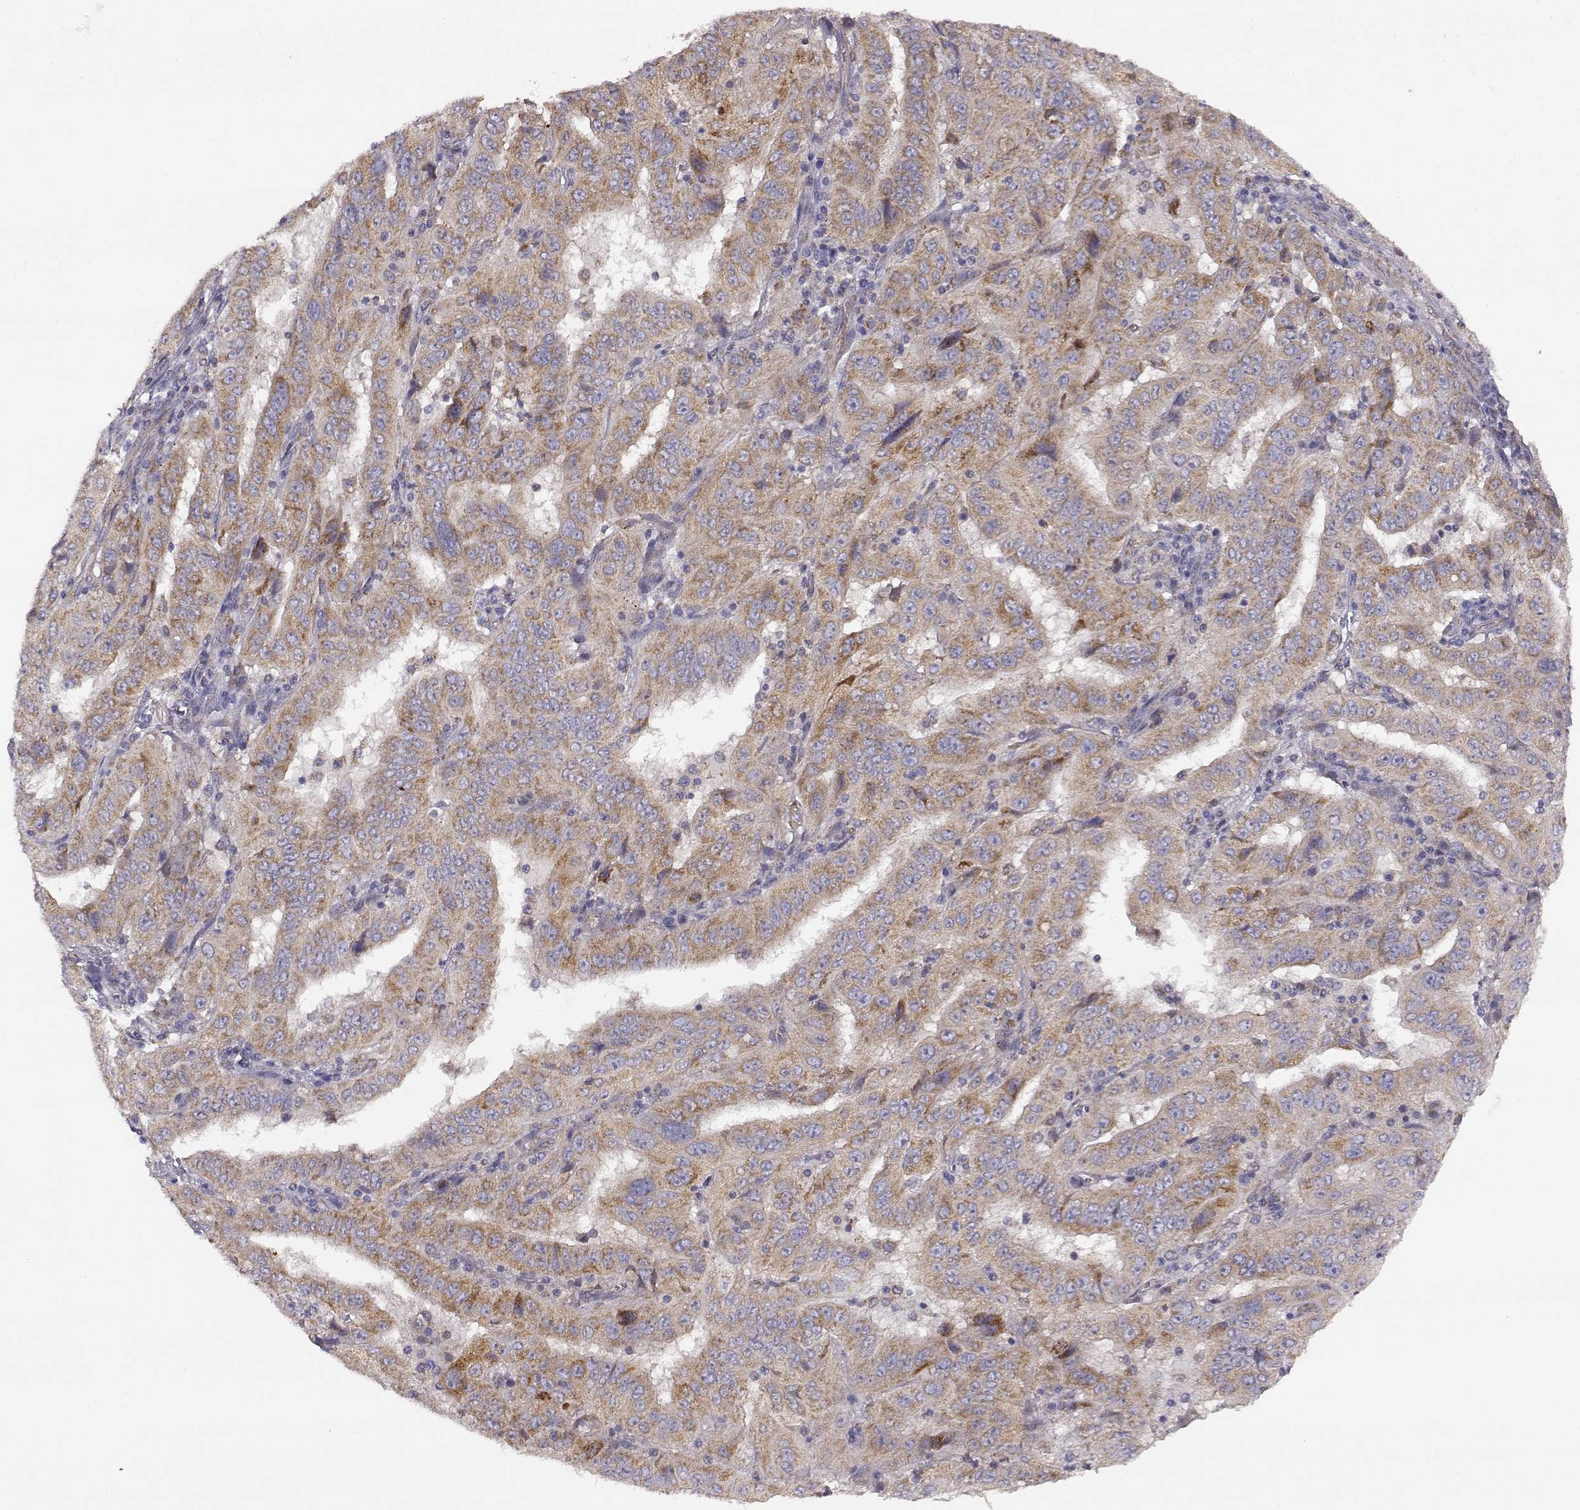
{"staining": {"intensity": "moderate", "quantity": "25%-75%", "location": "cytoplasmic/membranous"}, "tissue": "pancreatic cancer", "cell_type": "Tumor cells", "image_type": "cancer", "snomed": [{"axis": "morphology", "description": "Adenocarcinoma, NOS"}, {"axis": "topography", "description": "Pancreas"}], "caption": "A brown stain shows moderate cytoplasmic/membranous staining of a protein in pancreatic adenocarcinoma tumor cells.", "gene": "DDC", "patient": {"sex": "male", "age": 63}}